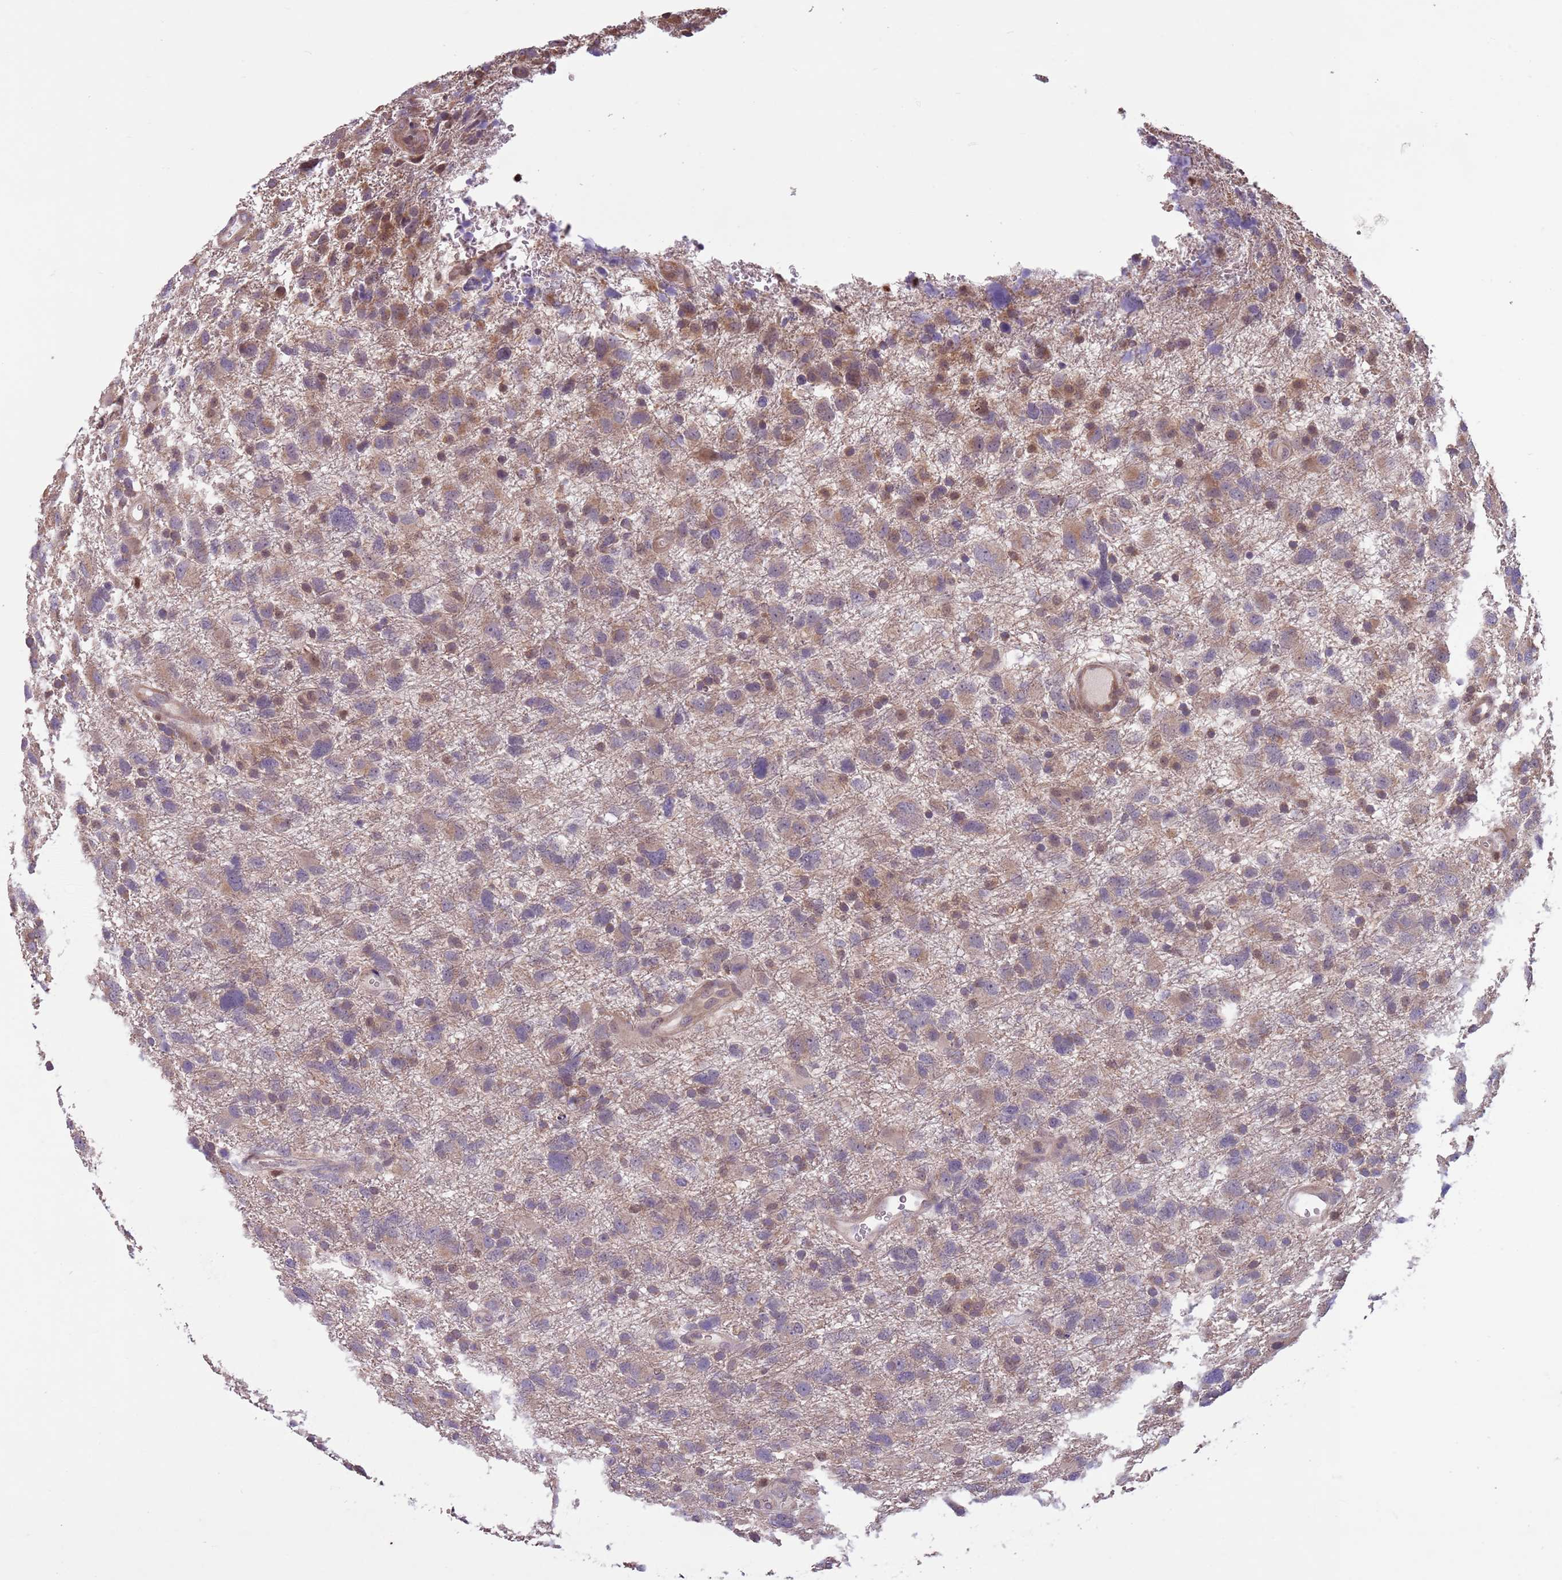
{"staining": {"intensity": "weak", "quantity": "25%-75%", "location": "cytoplasmic/membranous"}, "tissue": "glioma", "cell_type": "Tumor cells", "image_type": "cancer", "snomed": [{"axis": "morphology", "description": "Glioma, malignant, High grade"}, {"axis": "topography", "description": "Brain"}], "caption": "Malignant high-grade glioma stained for a protein (brown) reveals weak cytoplasmic/membranous positive staining in about 25%-75% of tumor cells.", "gene": "ADCY7", "patient": {"sex": "male", "age": 61}}